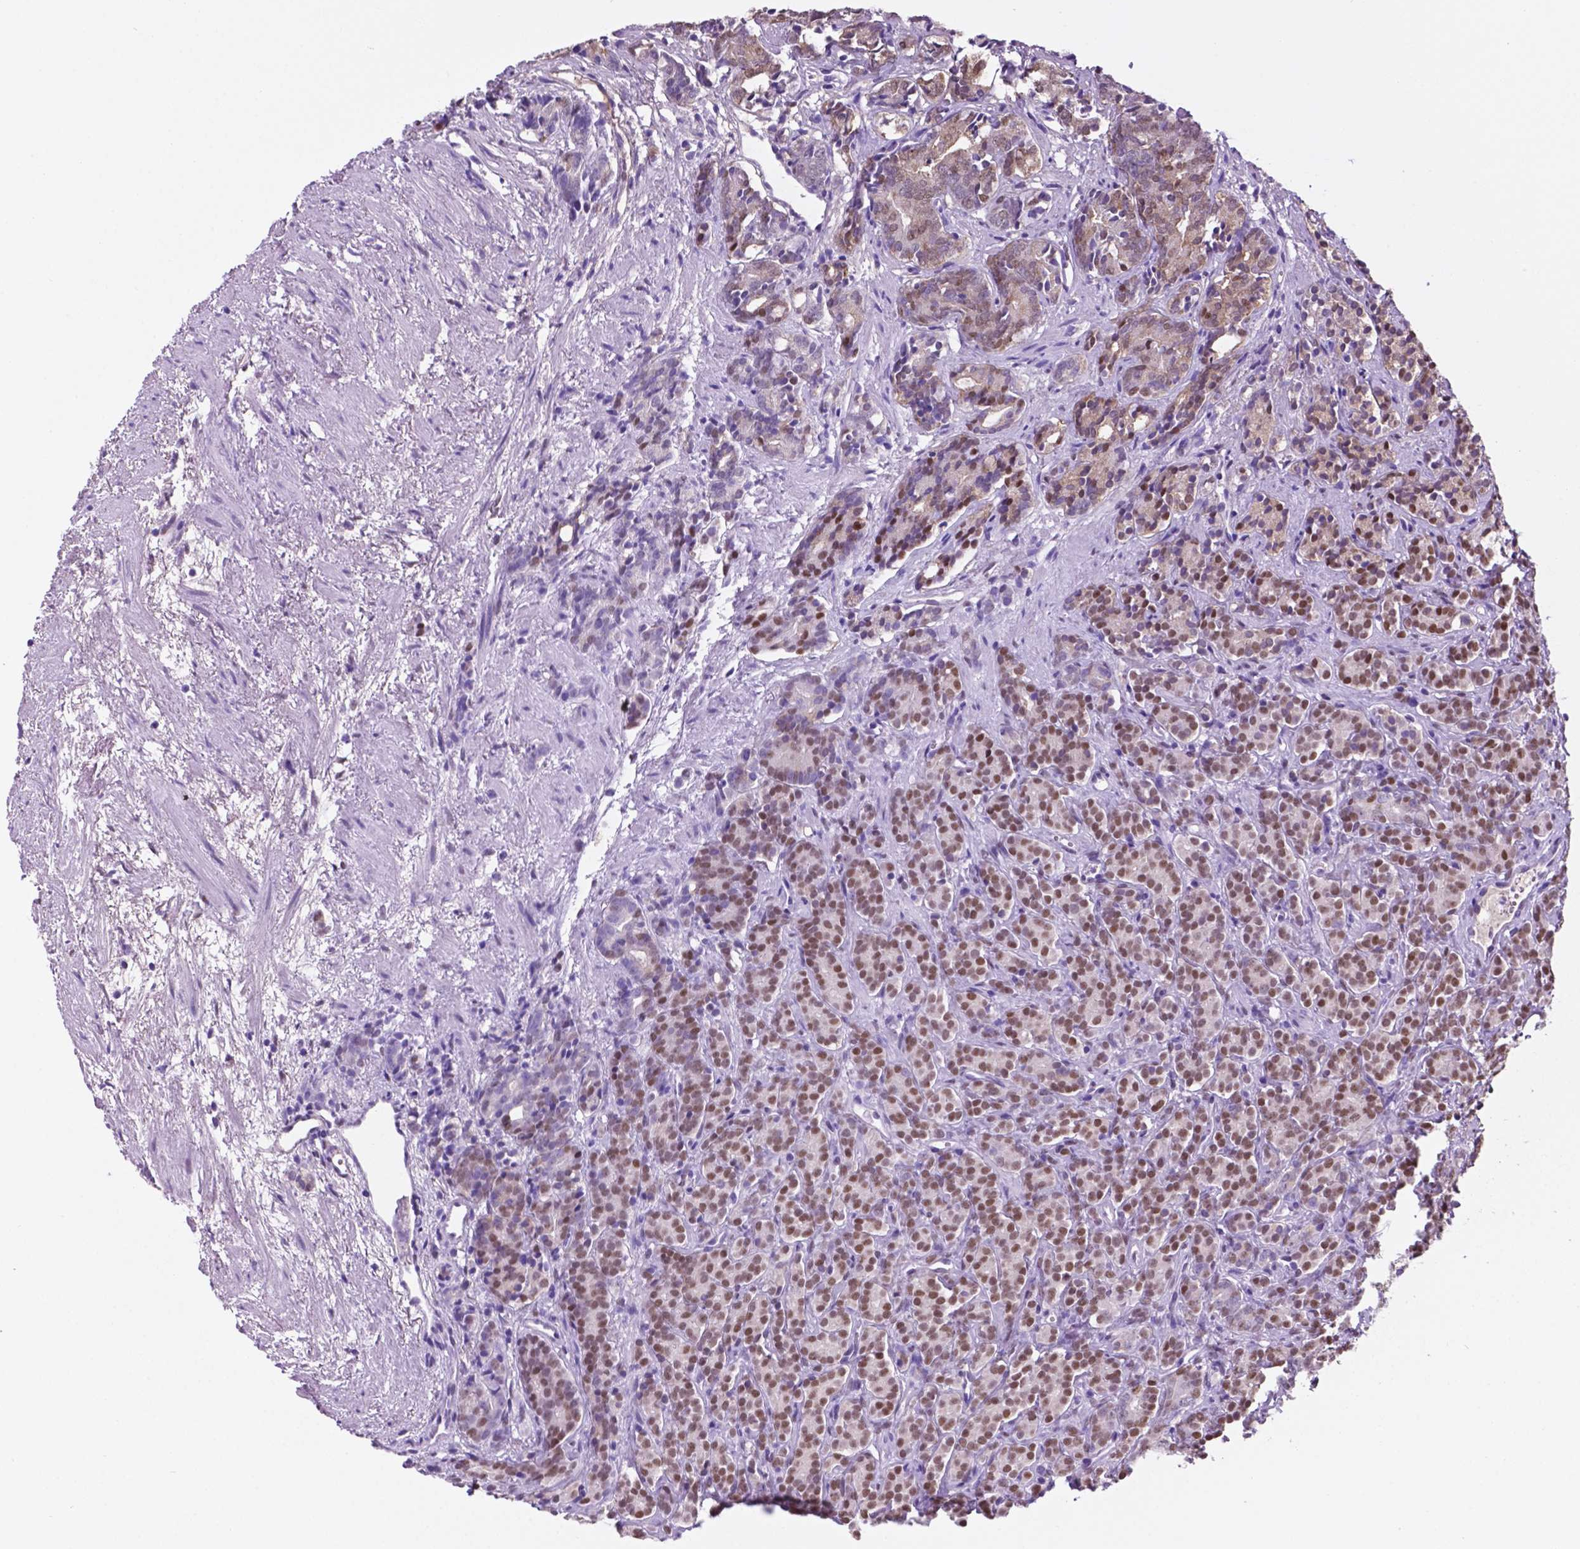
{"staining": {"intensity": "moderate", "quantity": "25%-75%", "location": "nuclear"}, "tissue": "prostate cancer", "cell_type": "Tumor cells", "image_type": "cancer", "snomed": [{"axis": "morphology", "description": "Adenocarcinoma, High grade"}, {"axis": "topography", "description": "Prostate"}], "caption": "Protein expression analysis of human prostate high-grade adenocarcinoma reveals moderate nuclear expression in approximately 25%-75% of tumor cells.", "gene": "TMEM210", "patient": {"sex": "male", "age": 84}}